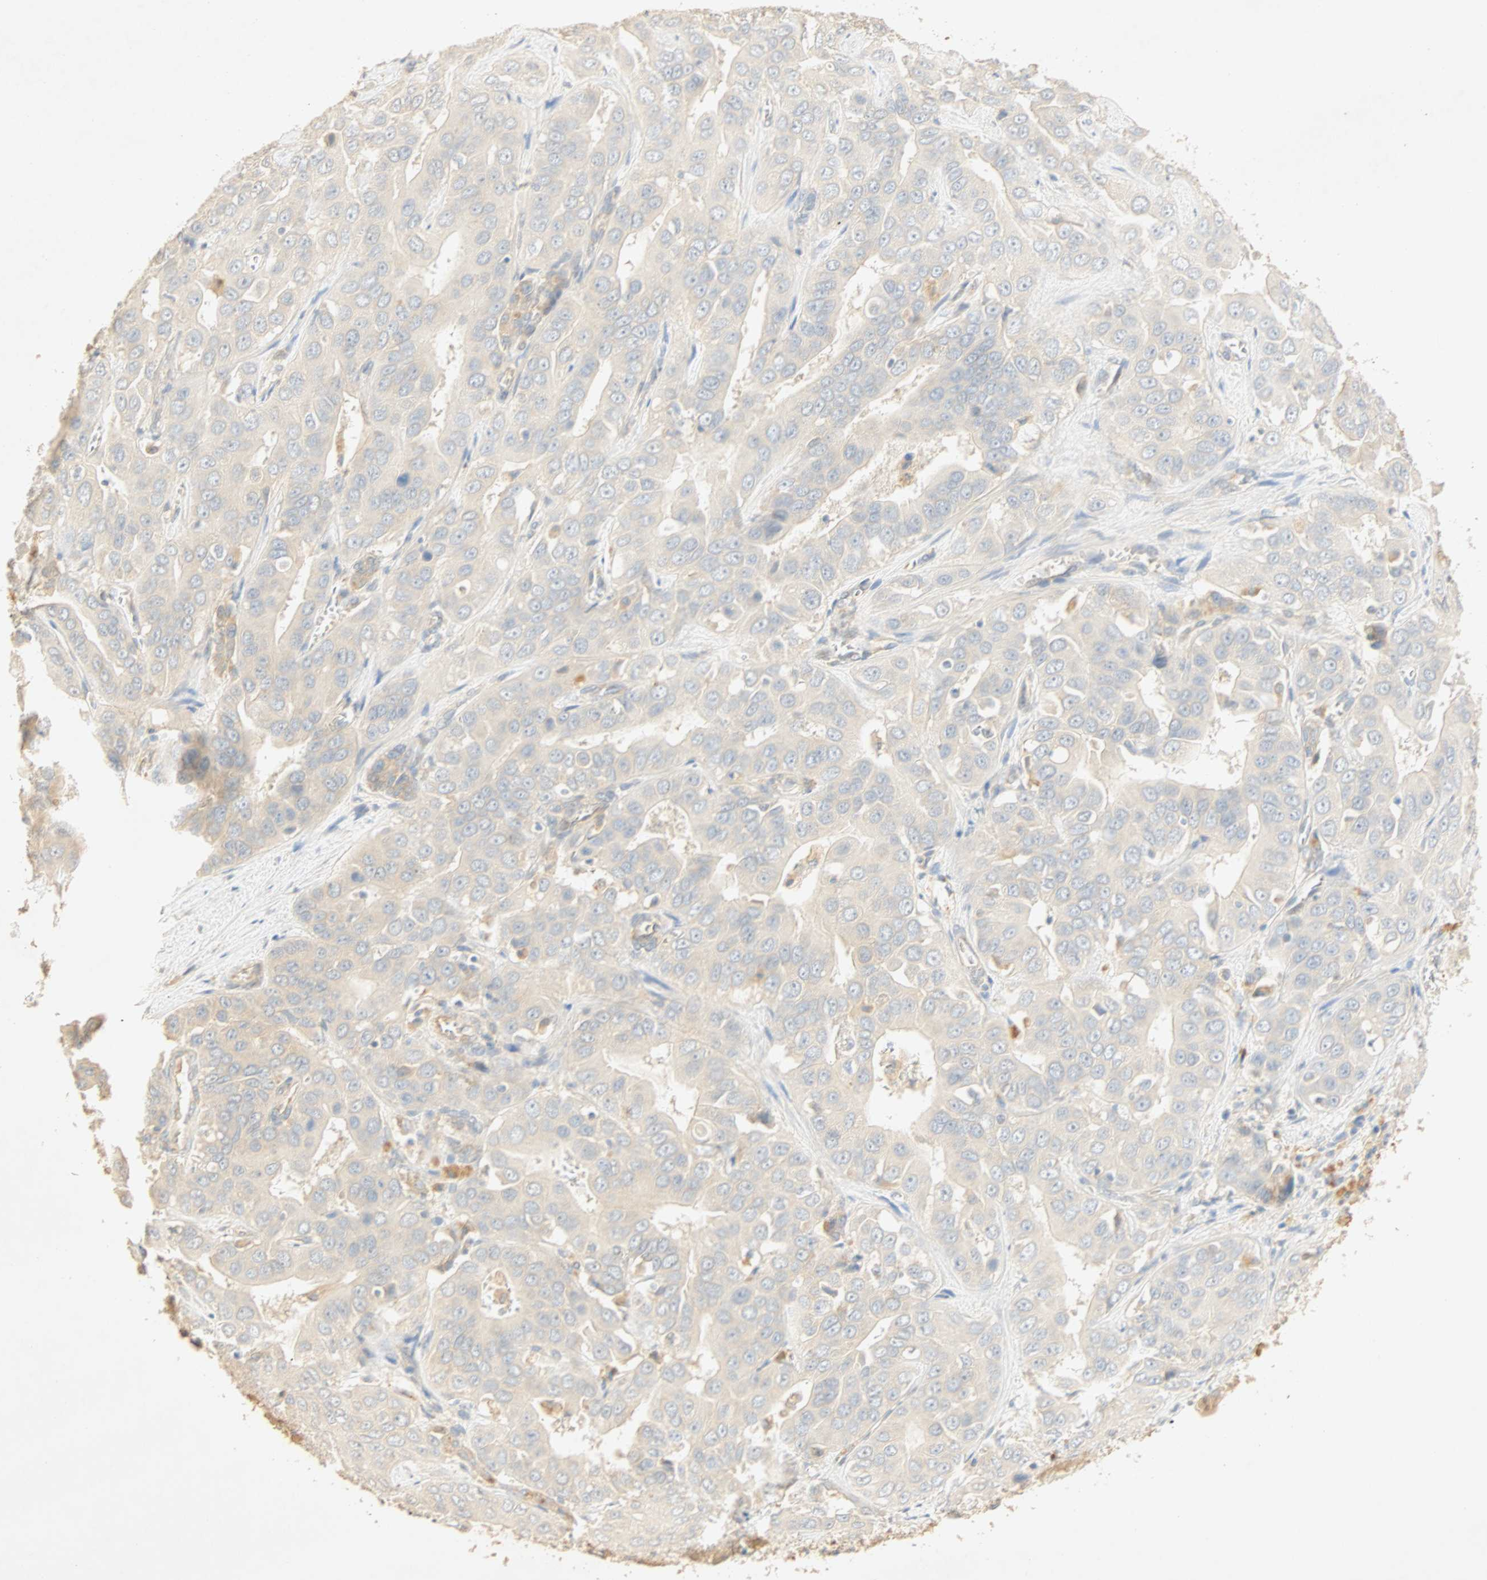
{"staining": {"intensity": "negative", "quantity": "none", "location": "none"}, "tissue": "liver cancer", "cell_type": "Tumor cells", "image_type": "cancer", "snomed": [{"axis": "morphology", "description": "Cholangiocarcinoma"}, {"axis": "topography", "description": "Liver"}], "caption": "A photomicrograph of human liver cancer is negative for staining in tumor cells.", "gene": "SELENBP1", "patient": {"sex": "female", "age": 52}}